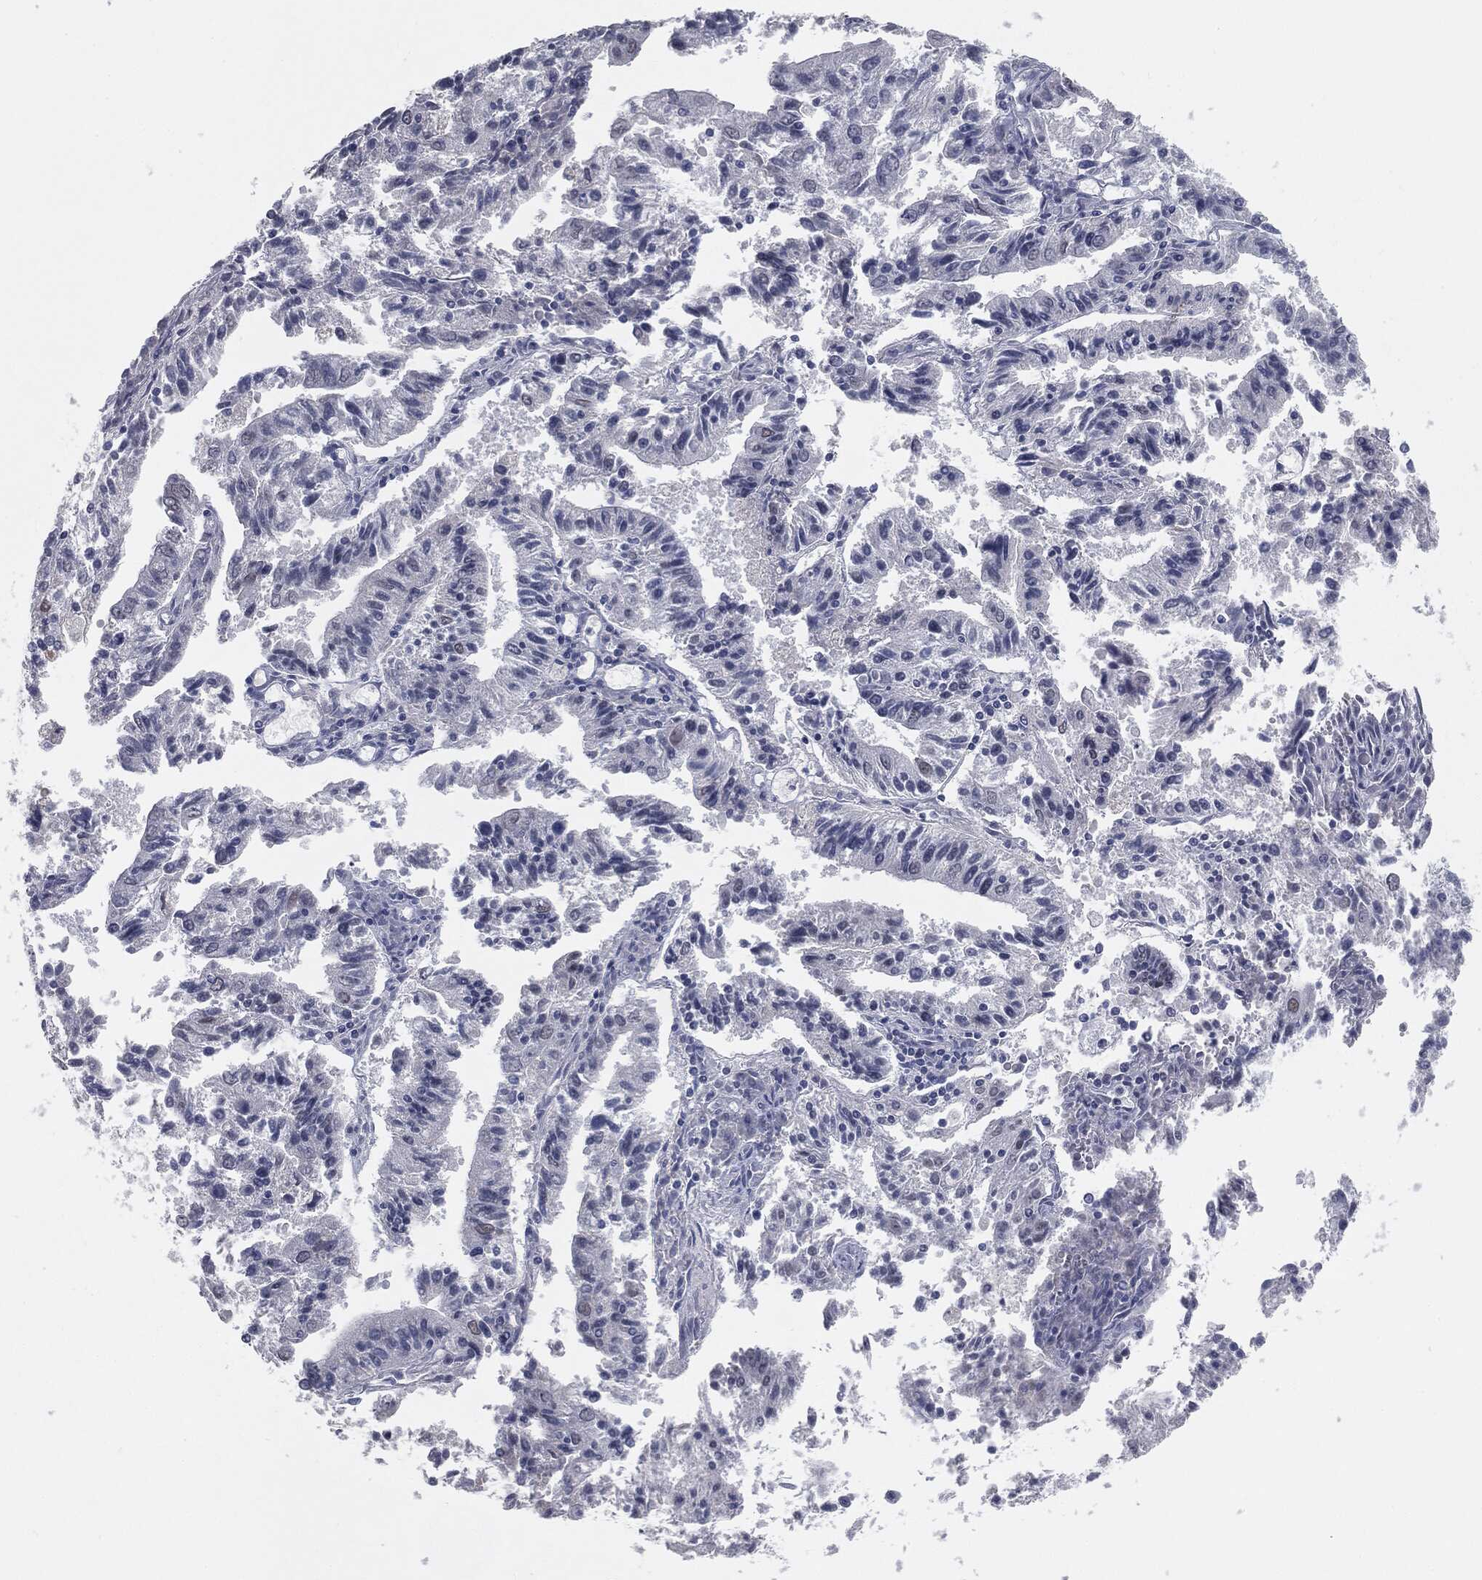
{"staining": {"intensity": "negative", "quantity": "none", "location": "none"}, "tissue": "endometrial cancer", "cell_type": "Tumor cells", "image_type": "cancer", "snomed": [{"axis": "morphology", "description": "Adenocarcinoma, NOS"}, {"axis": "topography", "description": "Endometrium"}], "caption": "Adenocarcinoma (endometrial) was stained to show a protein in brown. There is no significant staining in tumor cells.", "gene": "PRAME", "patient": {"sex": "female", "age": 82}}